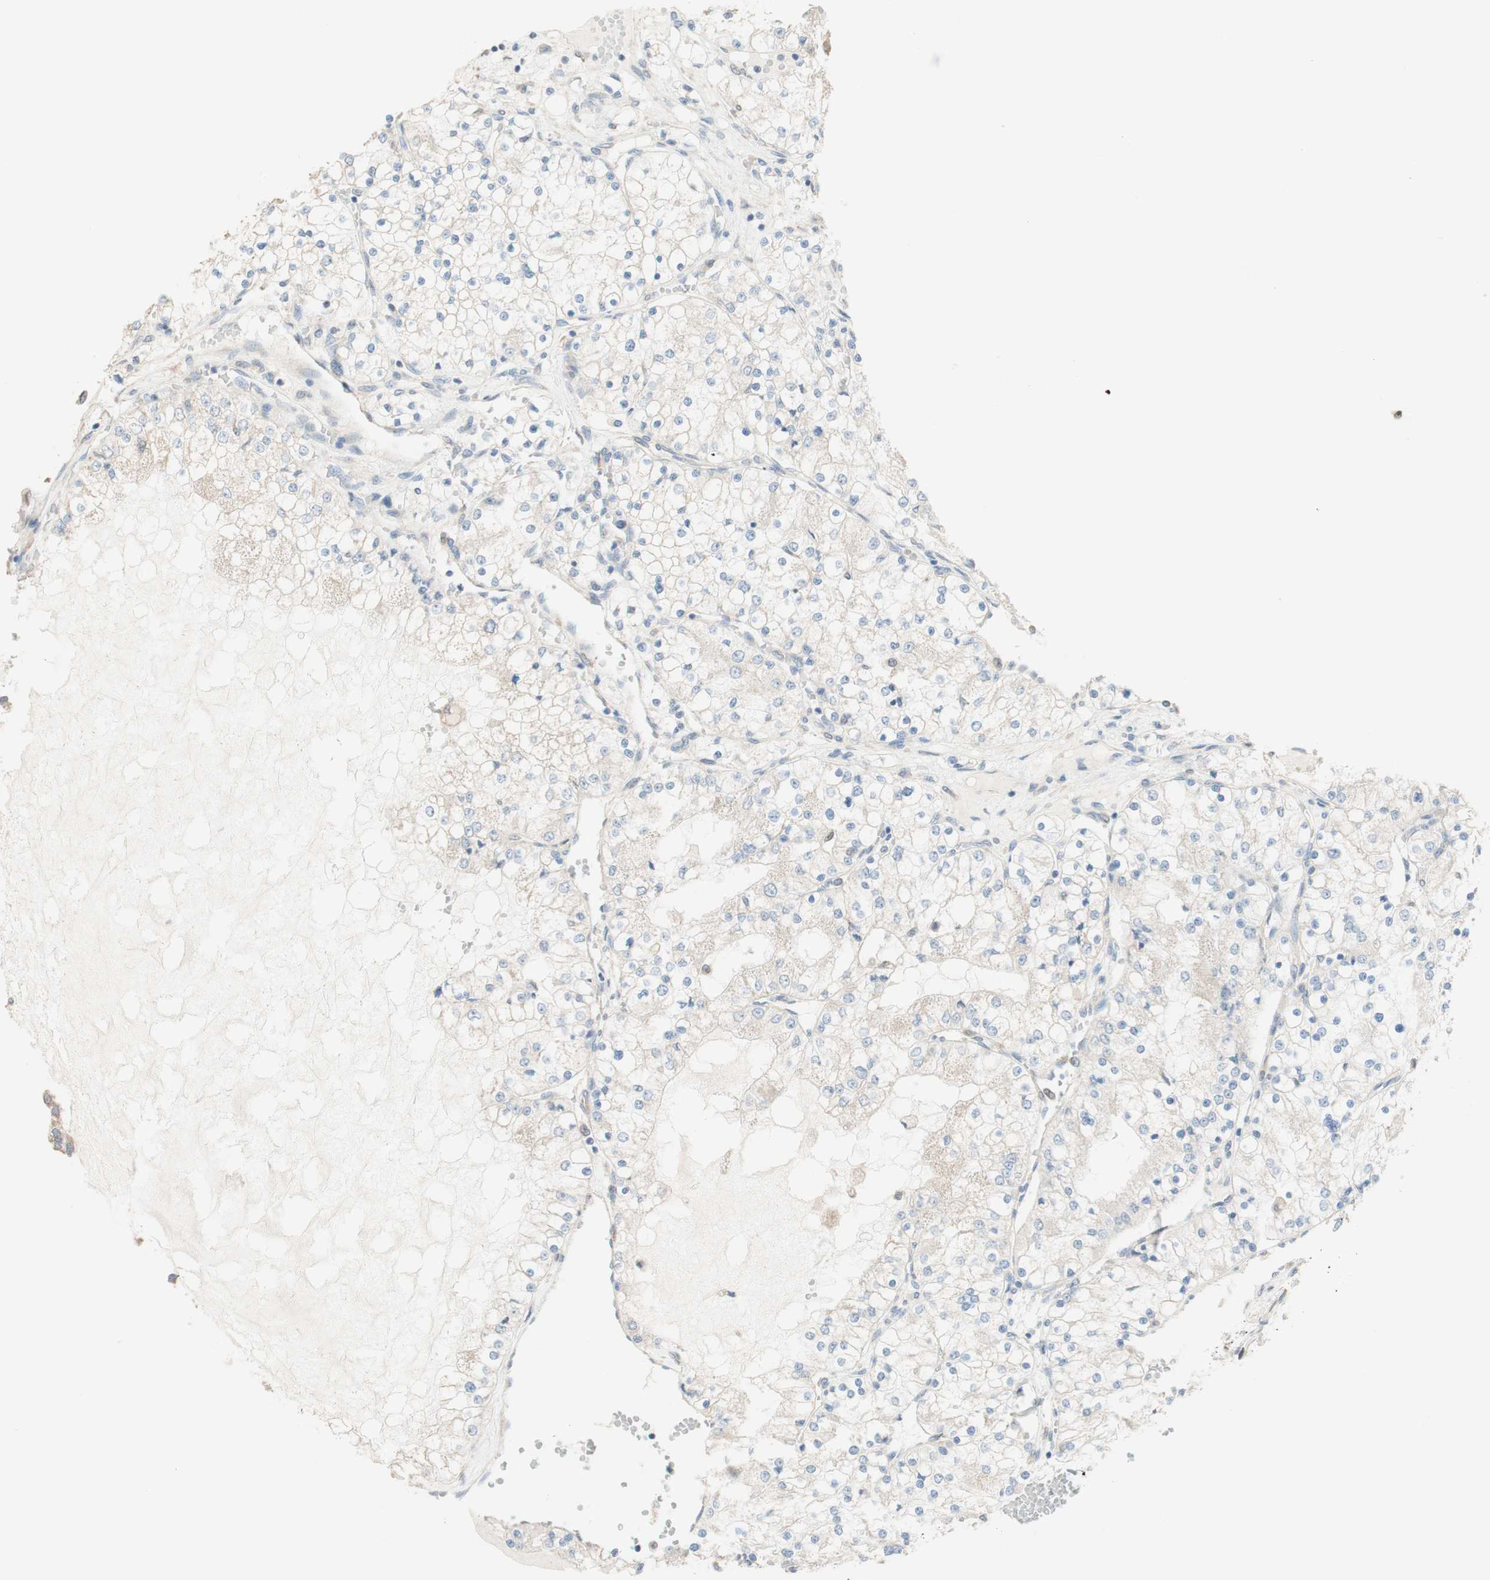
{"staining": {"intensity": "weak", "quantity": "25%-75%", "location": "cytoplasmic/membranous"}, "tissue": "renal cancer", "cell_type": "Tumor cells", "image_type": "cancer", "snomed": [{"axis": "morphology", "description": "Adenocarcinoma, NOS"}, {"axis": "topography", "description": "Kidney"}], "caption": "Immunohistochemistry (IHC) staining of adenocarcinoma (renal), which shows low levels of weak cytoplasmic/membranous positivity in about 25%-75% of tumor cells indicating weak cytoplasmic/membranous protein expression. The staining was performed using DAB (brown) for protein detection and nuclei were counterstained in hematoxylin (blue).", "gene": "COMT", "patient": {"sex": "male", "age": 68}}